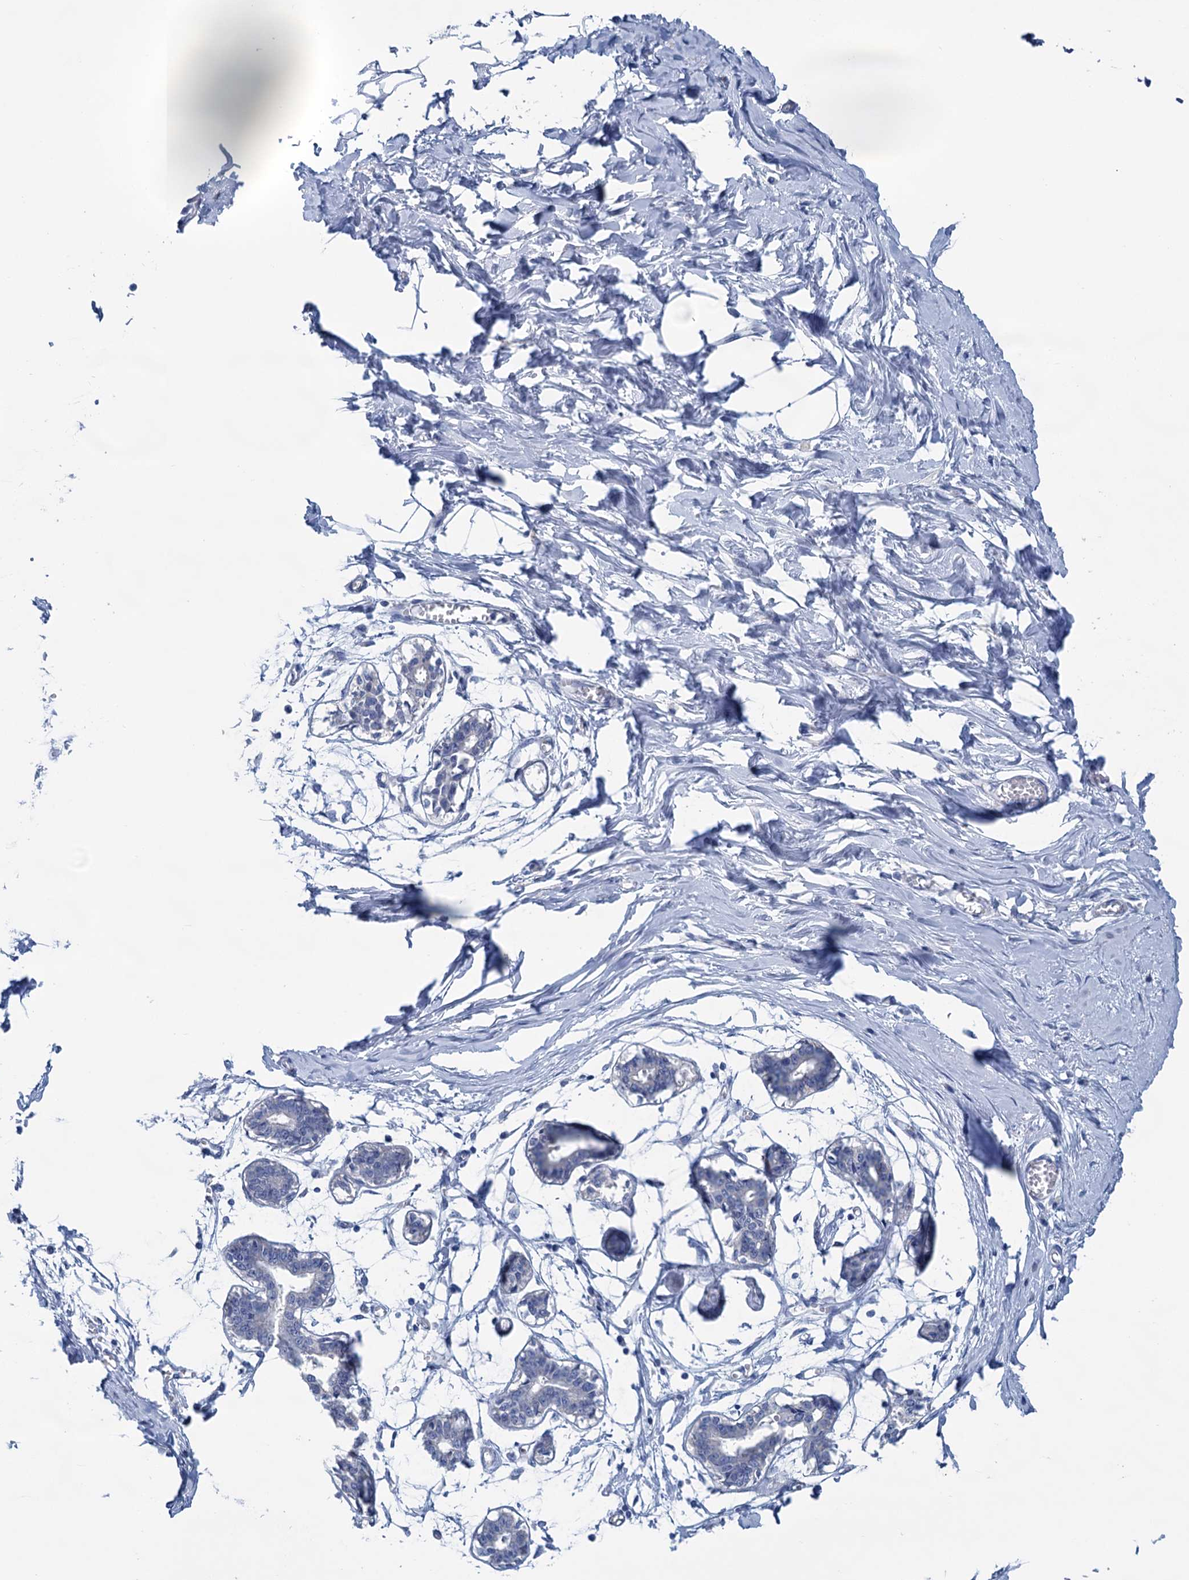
{"staining": {"intensity": "negative", "quantity": "none", "location": "none"}, "tissue": "breast", "cell_type": "Adipocytes", "image_type": "normal", "snomed": [{"axis": "morphology", "description": "Normal tissue, NOS"}, {"axis": "topography", "description": "Breast"}], "caption": "Immunohistochemistry (IHC) of benign breast exhibits no positivity in adipocytes.", "gene": "MYOZ3", "patient": {"sex": "female", "age": 27}}